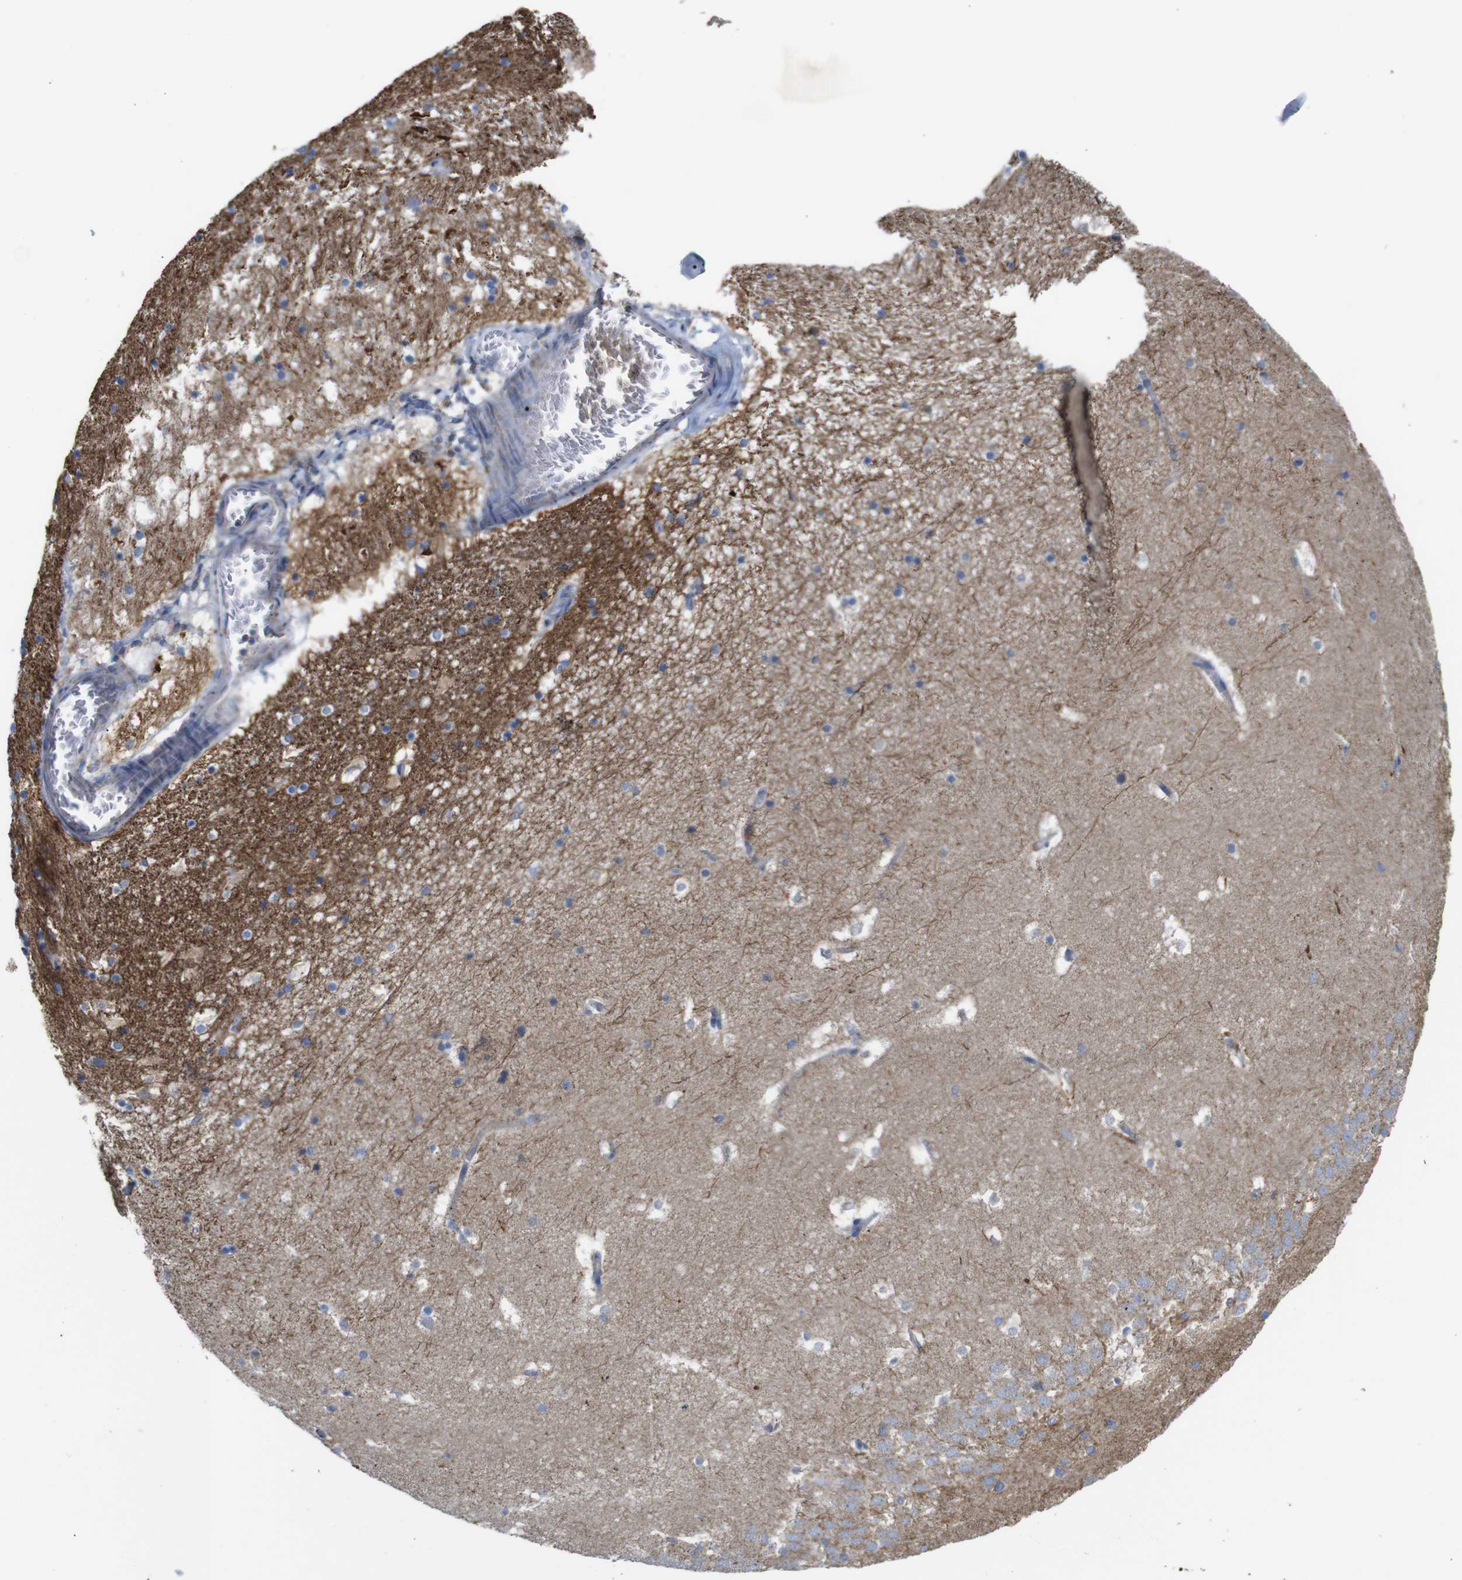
{"staining": {"intensity": "weak", "quantity": "<25%", "location": "cytoplasmic/membranous"}, "tissue": "hippocampus", "cell_type": "Glial cells", "image_type": "normal", "snomed": [{"axis": "morphology", "description": "Normal tissue, NOS"}, {"axis": "topography", "description": "Hippocampus"}], "caption": "Glial cells are negative for brown protein staining in benign hippocampus.", "gene": "PDCD1LG2", "patient": {"sex": "male", "age": 45}}